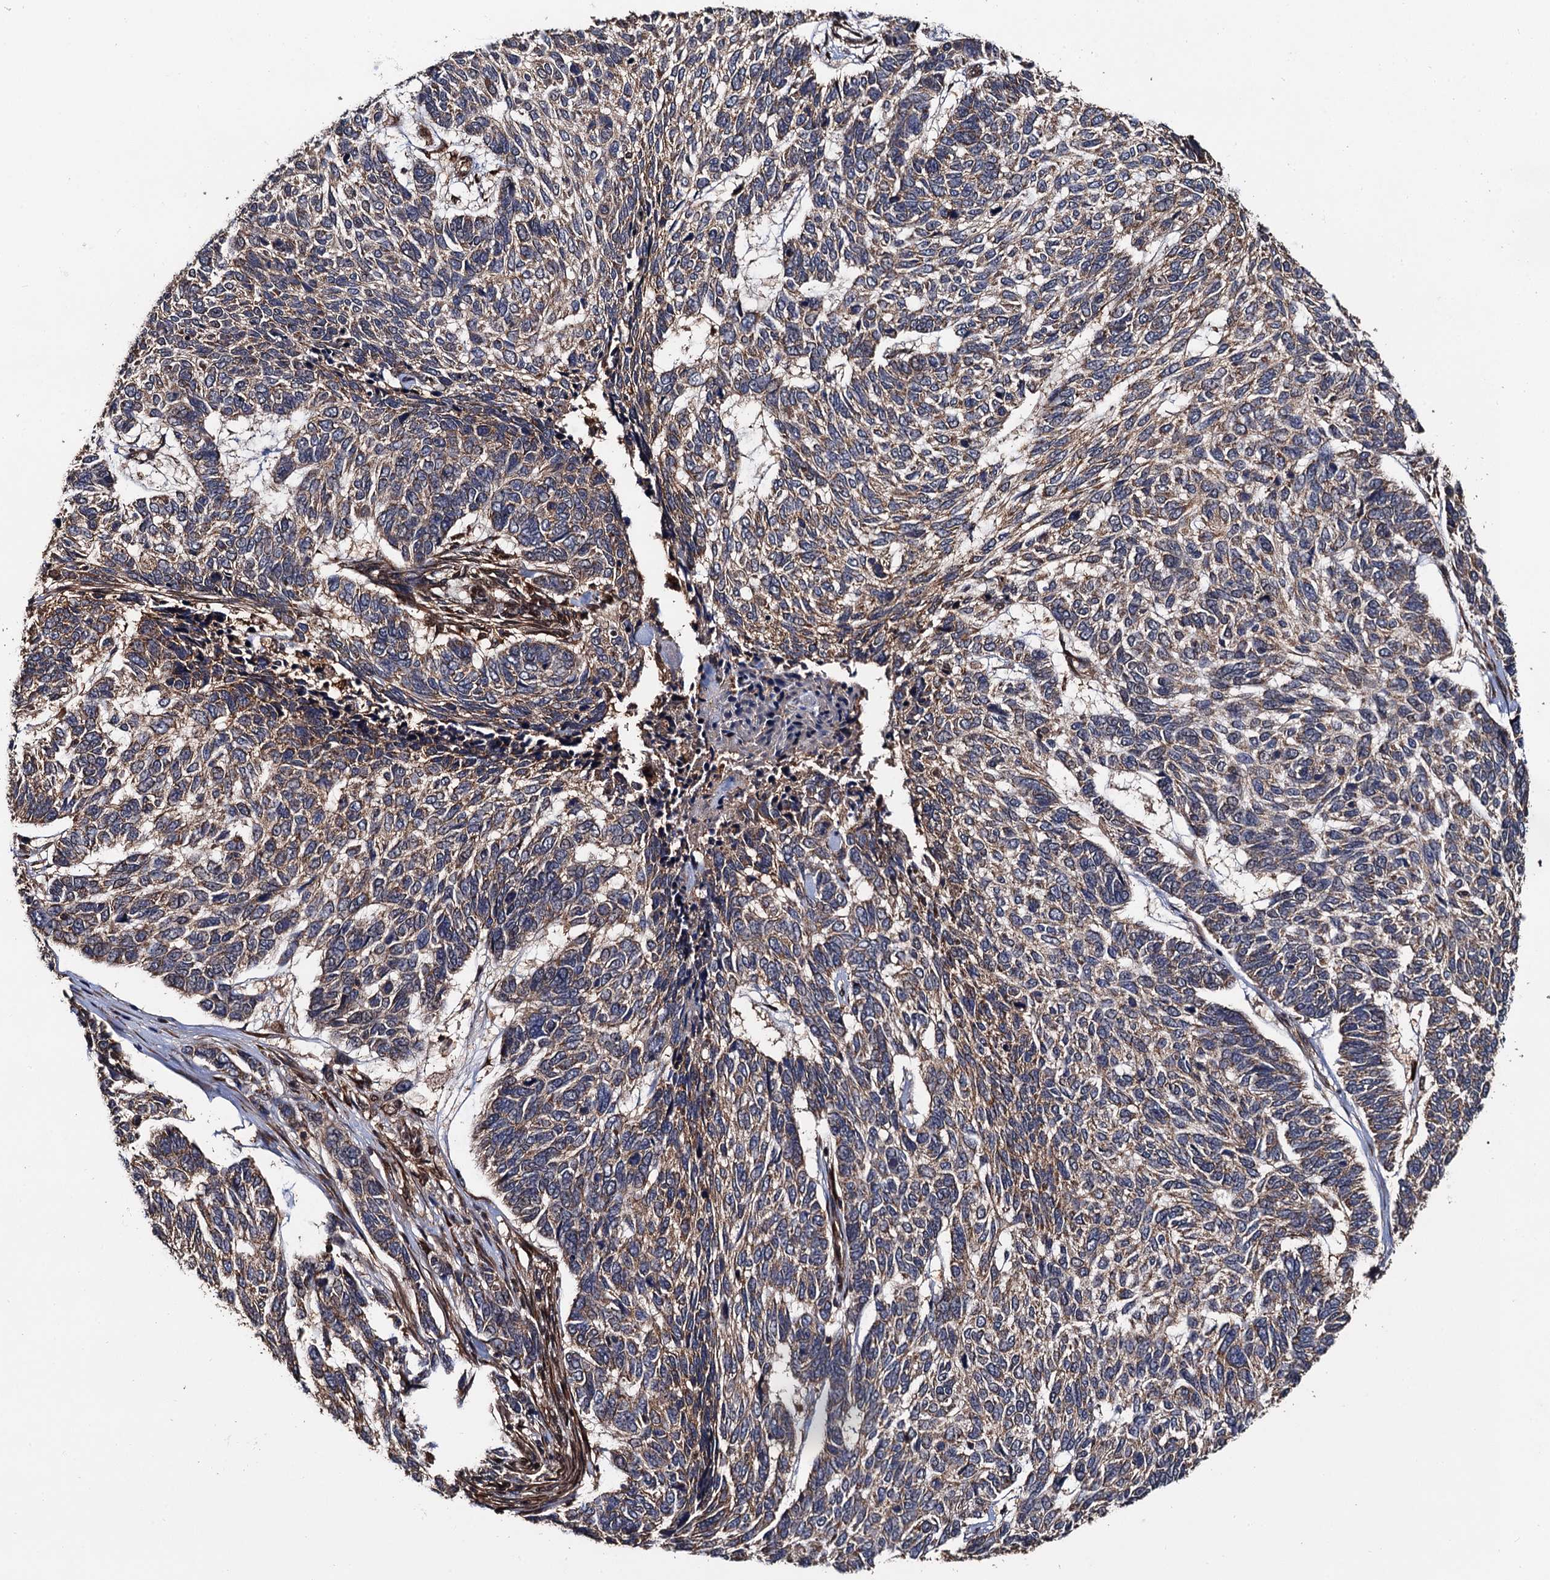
{"staining": {"intensity": "weak", "quantity": ">75%", "location": "cytoplasmic/membranous"}, "tissue": "skin cancer", "cell_type": "Tumor cells", "image_type": "cancer", "snomed": [{"axis": "morphology", "description": "Basal cell carcinoma"}, {"axis": "topography", "description": "Skin"}], "caption": "This photomicrograph demonstrates skin cancer stained with immunohistochemistry (IHC) to label a protein in brown. The cytoplasmic/membranous of tumor cells show weak positivity for the protein. Nuclei are counter-stained blue.", "gene": "MIER2", "patient": {"sex": "female", "age": 65}}